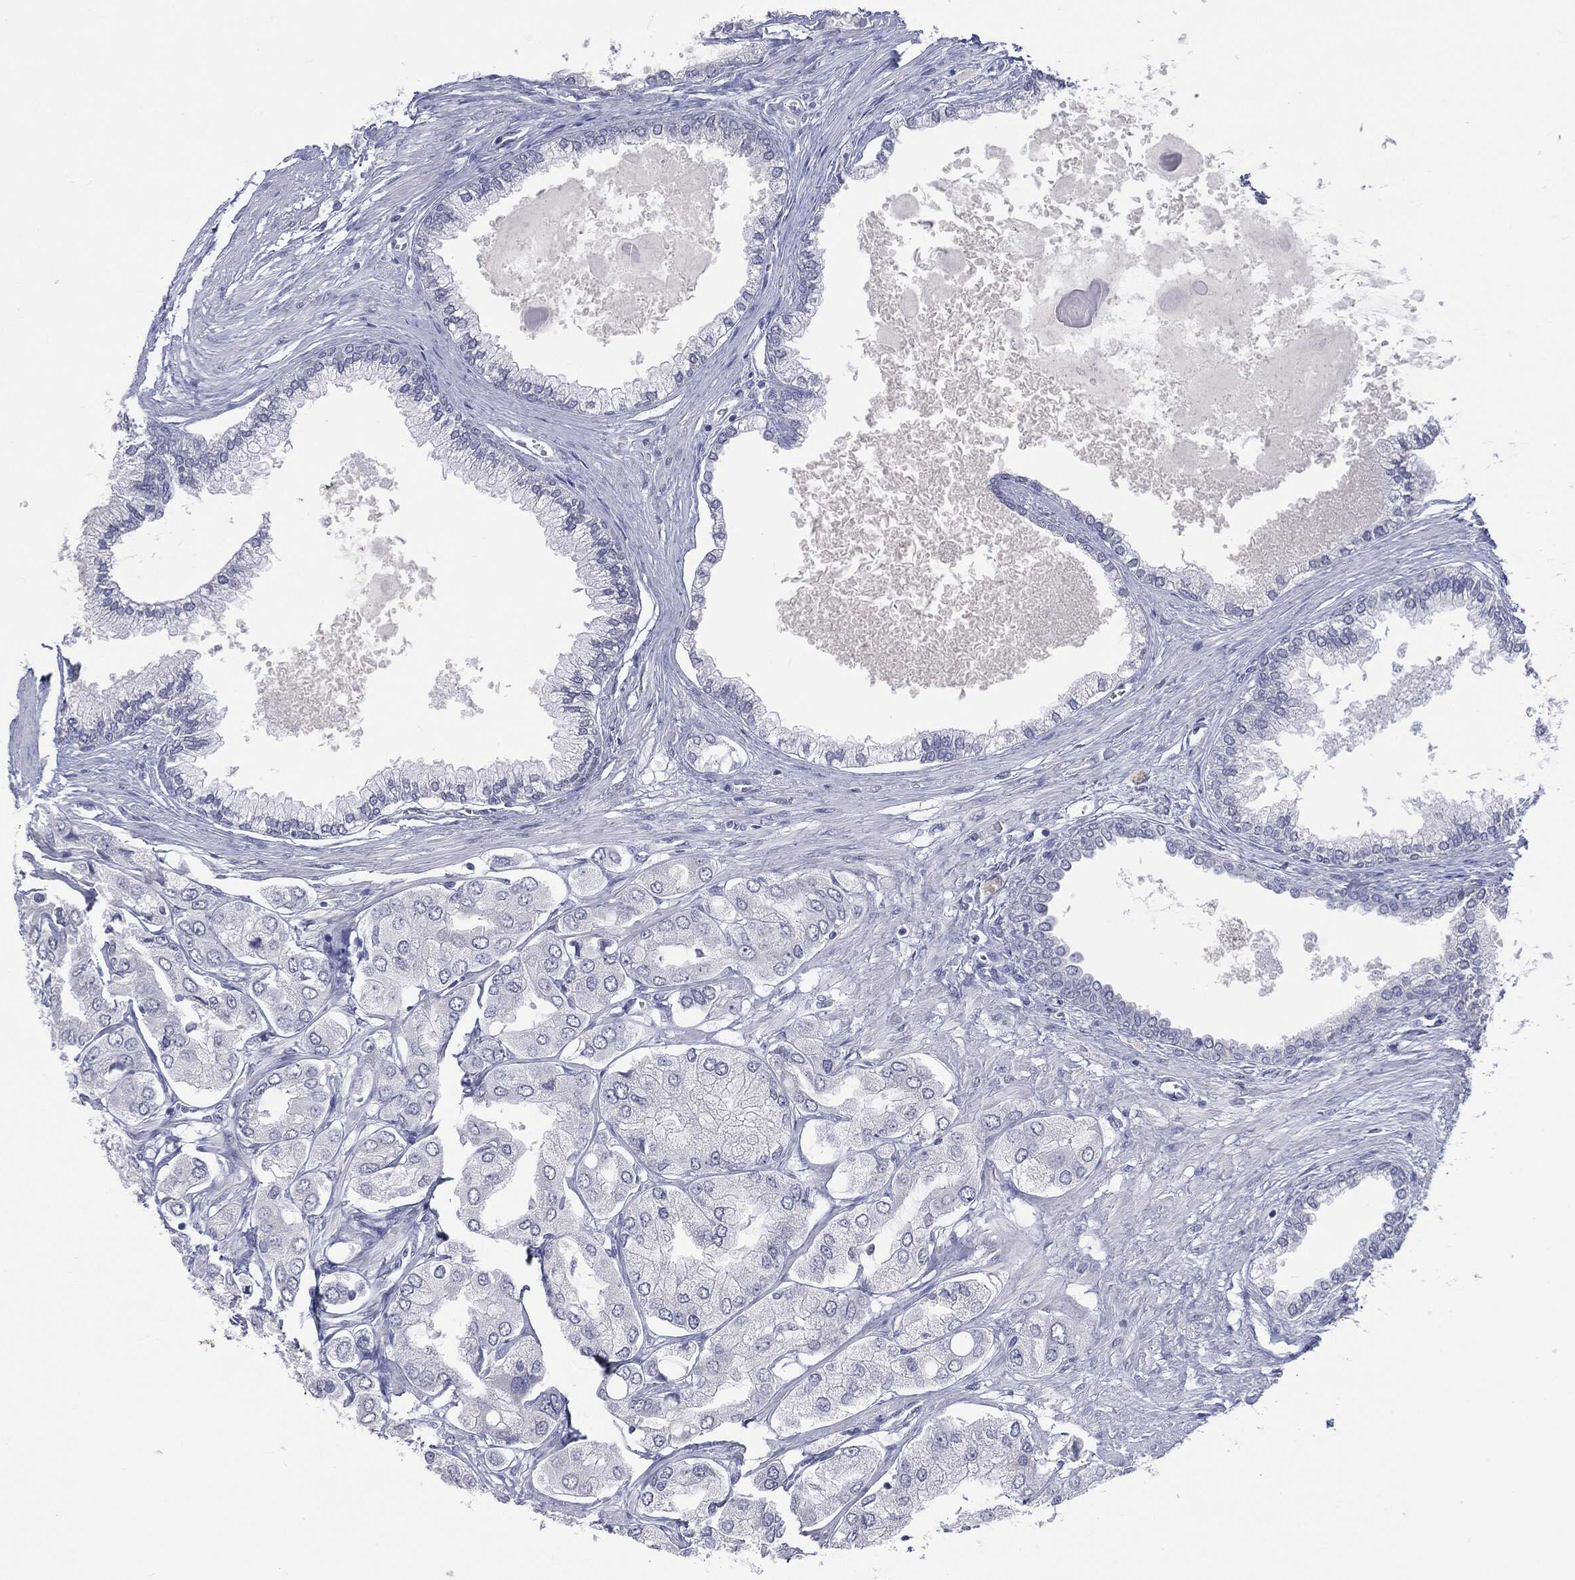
{"staining": {"intensity": "negative", "quantity": "none", "location": "none"}, "tissue": "prostate cancer", "cell_type": "Tumor cells", "image_type": "cancer", "snomed": [{"axis": "morphology", "description": "Adenocarcinoma, Low grade"}, {"axis": "topography", "description": "Prostate"}], "caption": "Tumor cells show no significant staining in prostate adenocarcinoma (low-grade). (DAB (3,3'-diaminobenzidine) immunohistochemistry (IHC), high magnification).", "gene": "TSHB", "patient": {"sex": "male", "age": 69}}